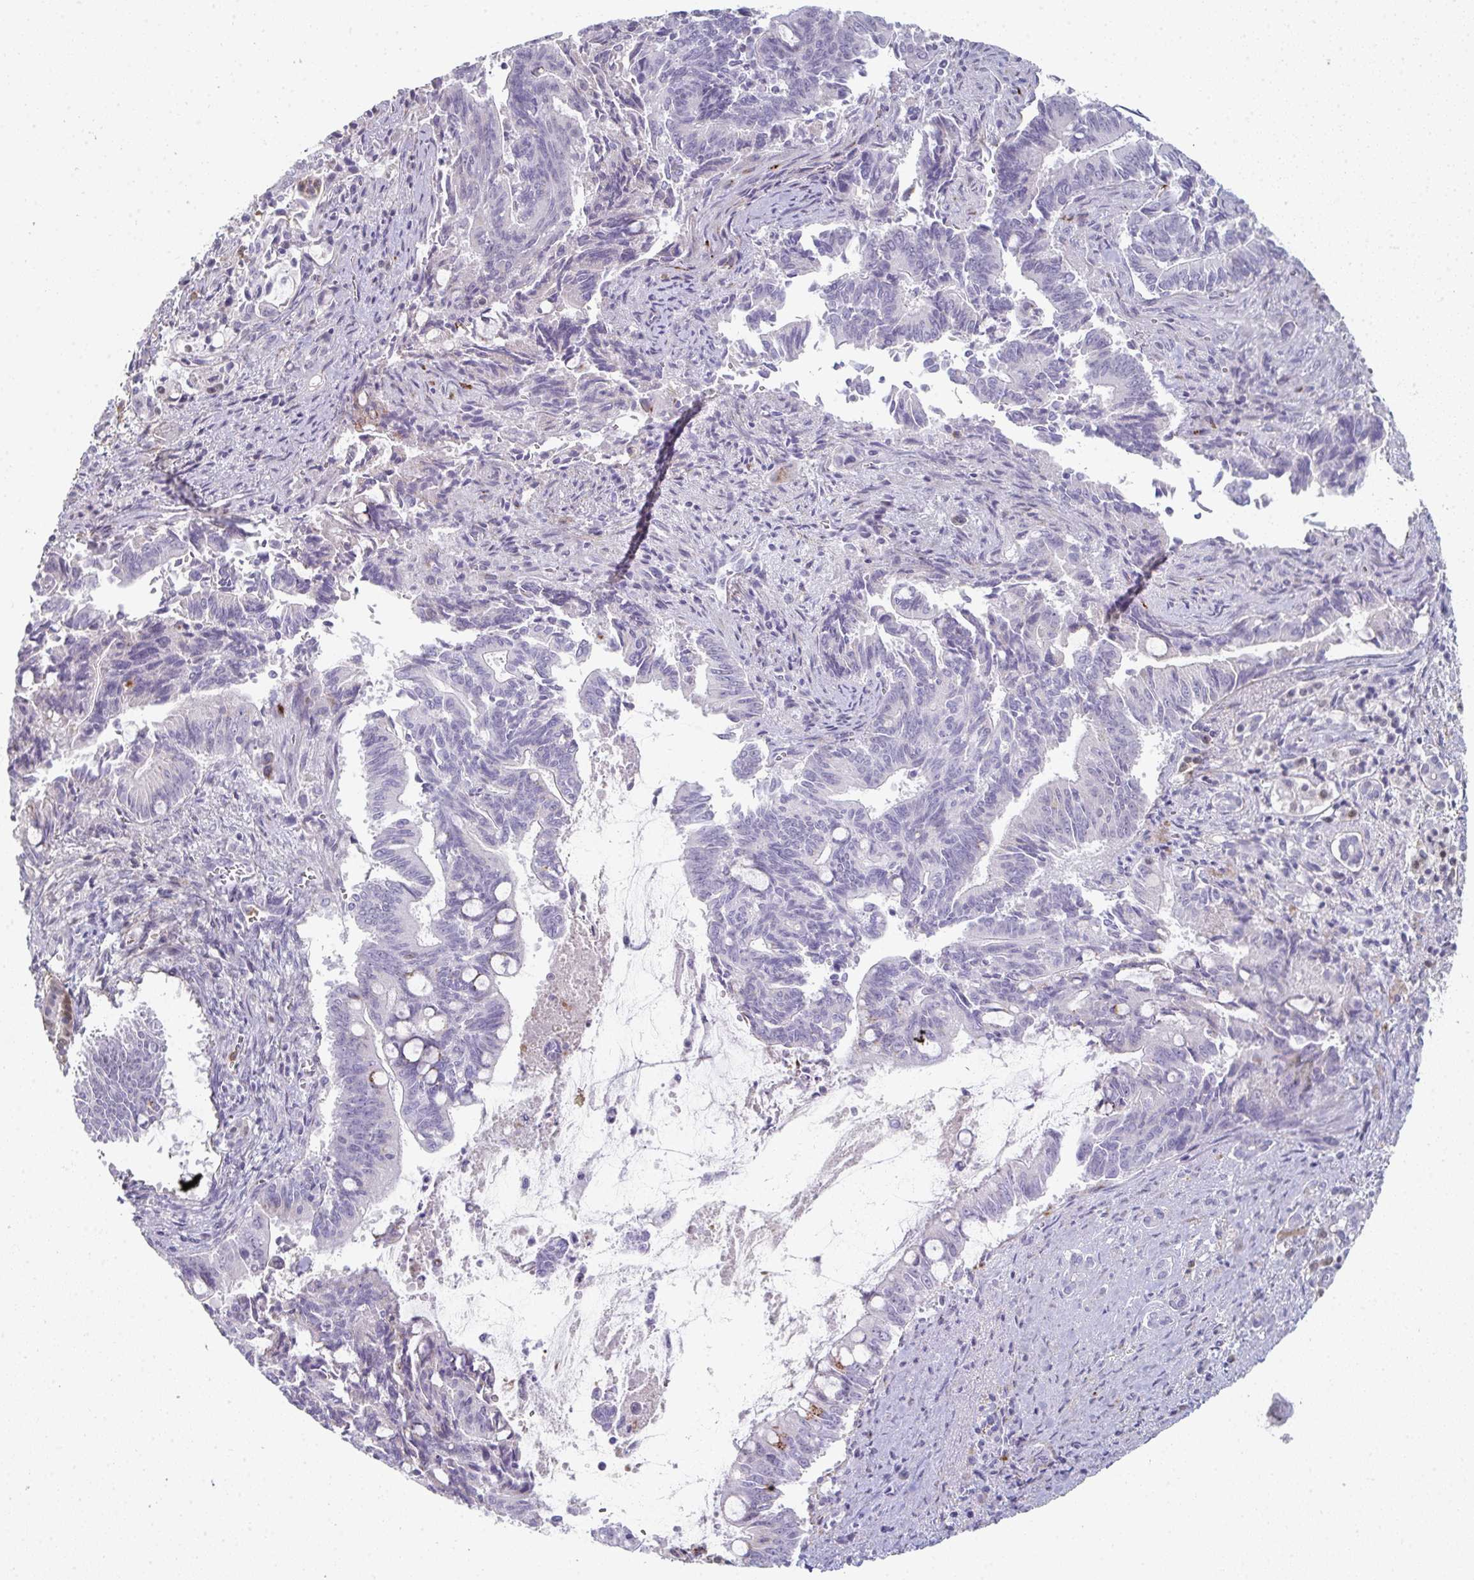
{"staining": {"intensity": "negative", "quantity": "none", "location": "none"}, "tissue": "pancreatic cancer", "cell_type": "Tumor cells", "image_type": "cancer", "snomed": [{"axis": "morphology", "description": "Adenocarcinoma, NOS"}, {"axis": "topography", "description": "Pancreas"}], "caption": "A high-resolution photomicrograph shows immunohistochemistry staining of pancreatic cancer, which exhibits no significant positivity in tumor cells.", "gene": "A1CF", "patient": {"sex": "male", "age": 68}}